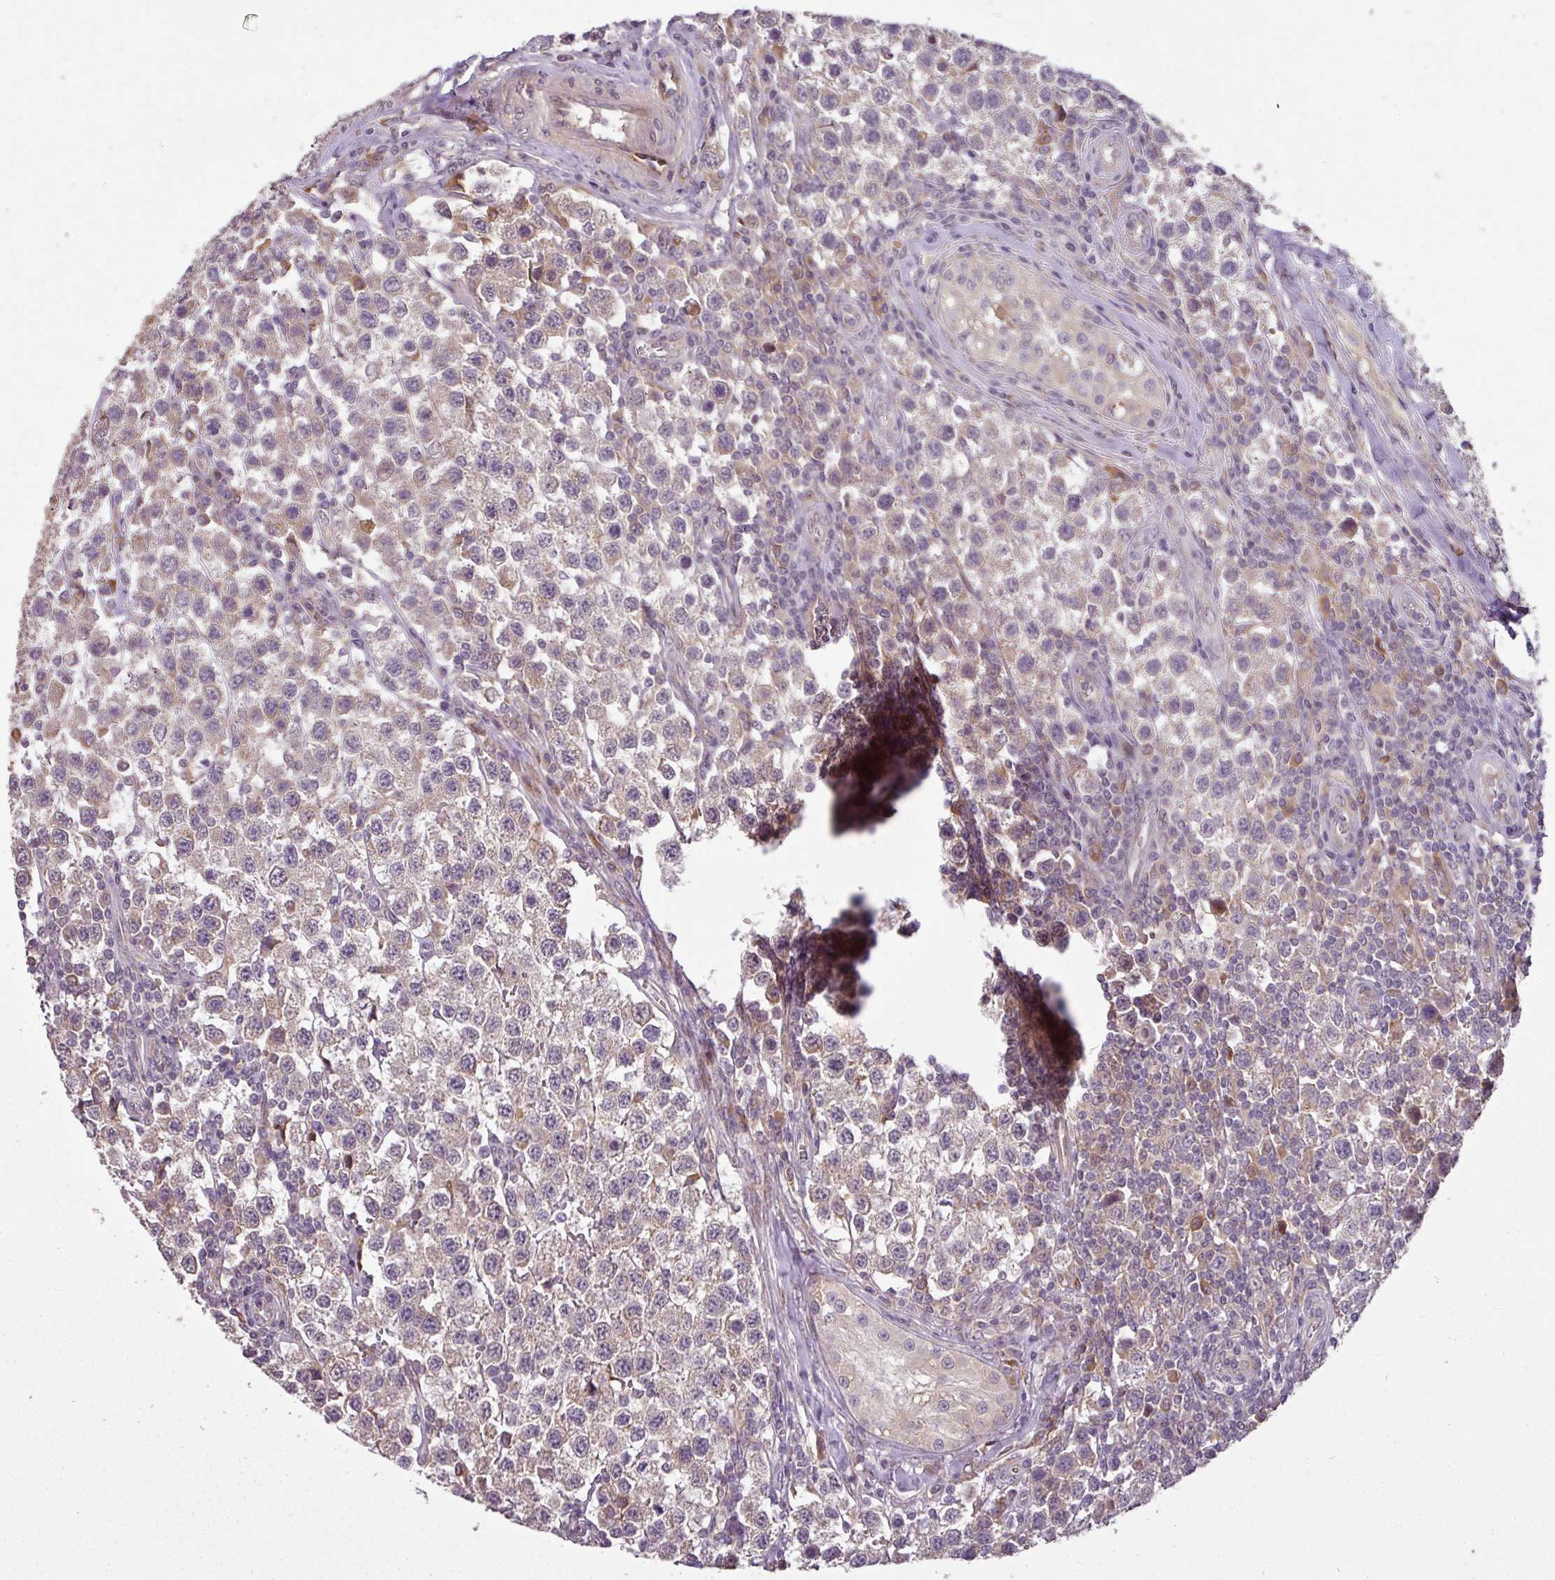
{"staining": {"intensity": "weak", "quantity": "<25%", "location": "cytoplasmic/membranous"}, "tissue": "testis cancer", "cell_type": "Tumor cells", "image_type": "cancer", "snomed": [{"axis": "morphology", "description": "Seminoma, NOS"}, {"axis": "topography", "description": "Testis"}], "caption": "DAB (3,3'-diaminobenzidine) immunohistochemical staining of testis cancer displays no significant positivity in tumor cells.", "gene": "SPCS3", "patient": {"sex": "male", "age": 34}}